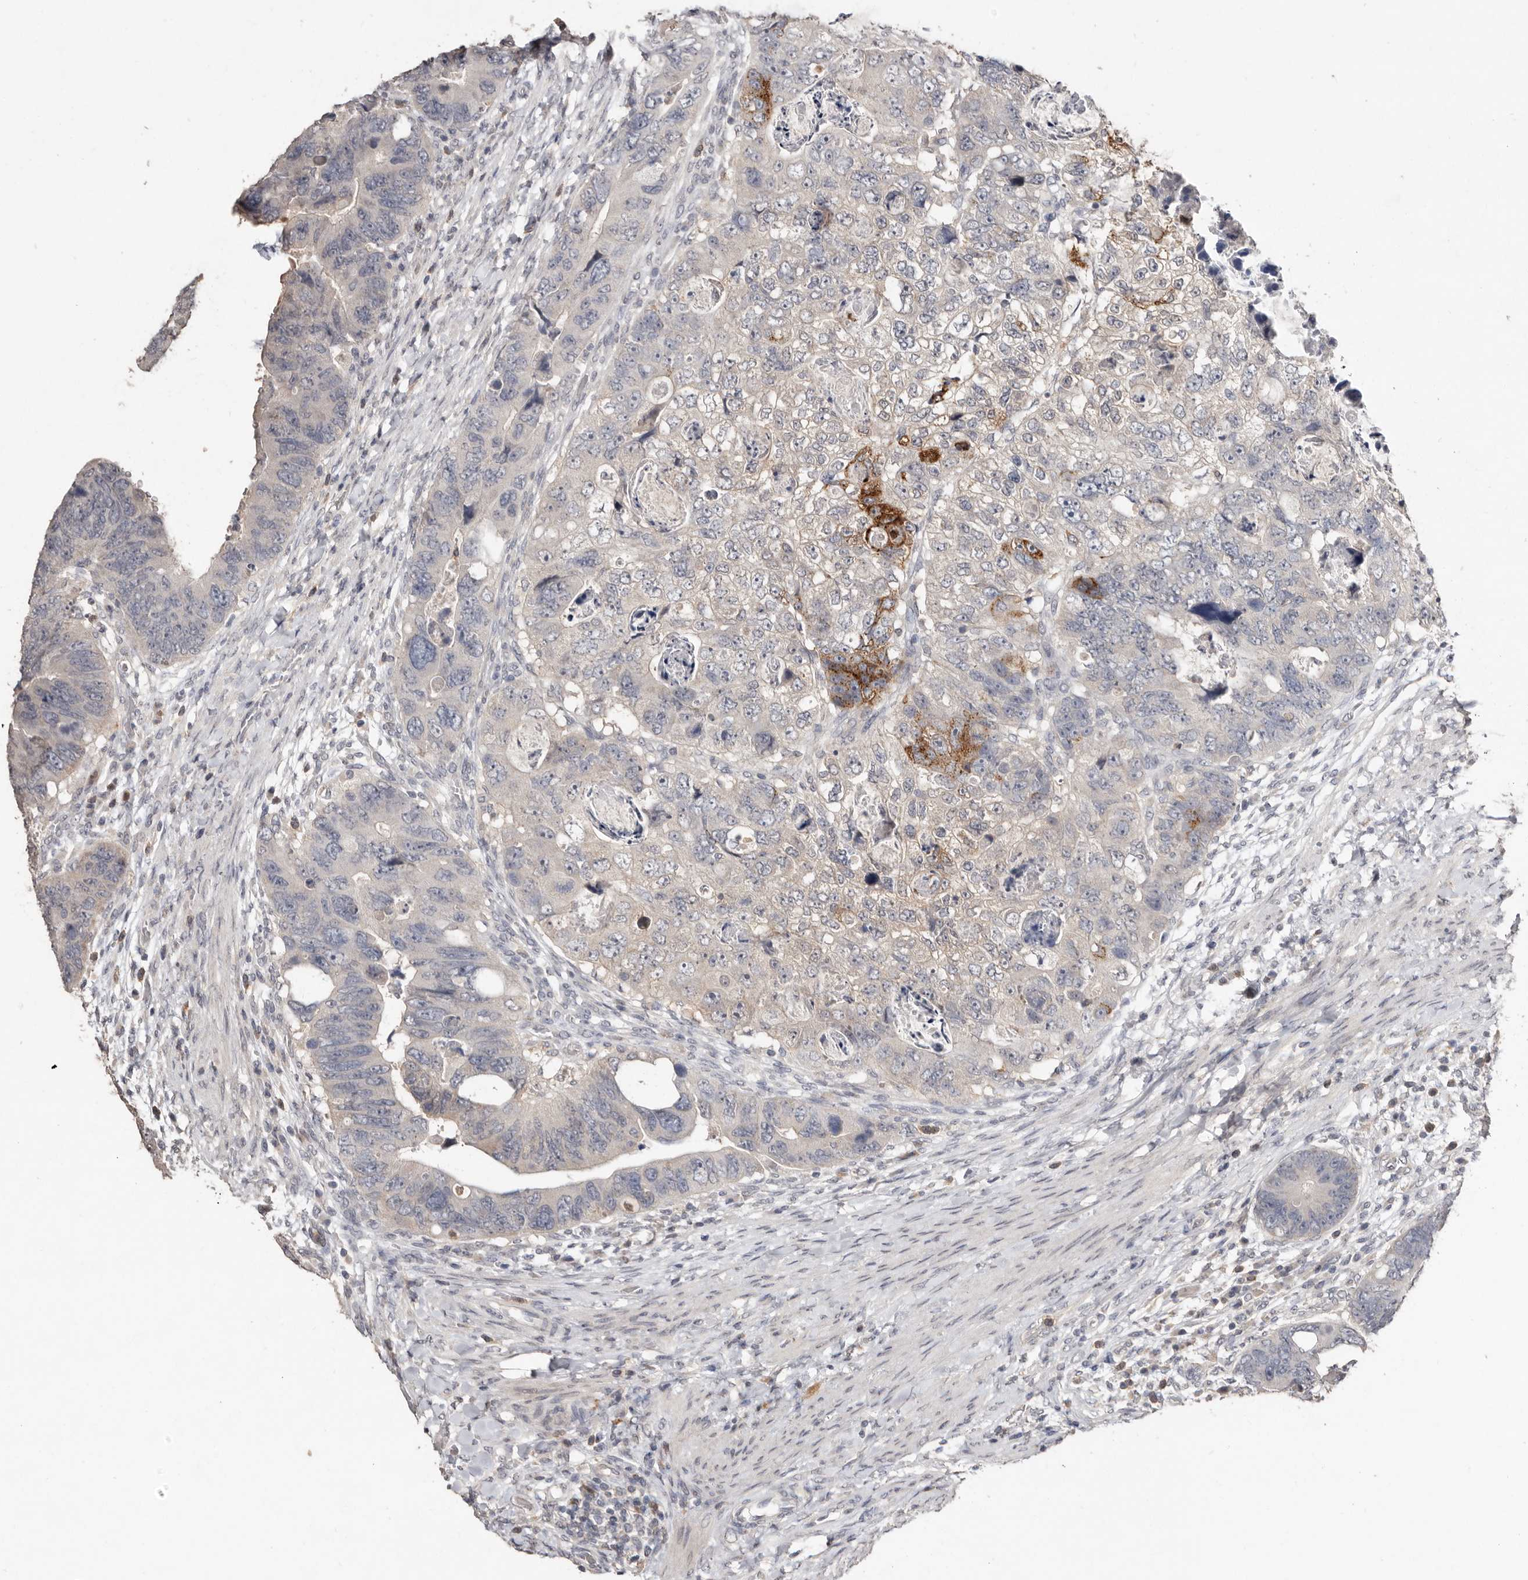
{"staining": {"intensity": "moderate", "quantity": "<25%", "location": "cytoplasmic/membranous"}, "tissue": "colorectal cancer", "cell_type": "Tumor cells", "image_type": "cancer", "snomed": [{"axis": "morphology", "description": "Adenocarcinoma, NOS"}, {"axis": "topography", "description": "Rectum"}], "caption": "Immunohistochemical staining of human colorectal cancer (adenocarcinoma) demonstrates low levels of moderate cytoplasmic/membranous protein expression in approximately <25% of tumor cells. (brown staining indicates protein expression, while blue staining denotes nuclei).", "gene": "SULT1E1", "patient": {"sex": "male", "age": 59}}